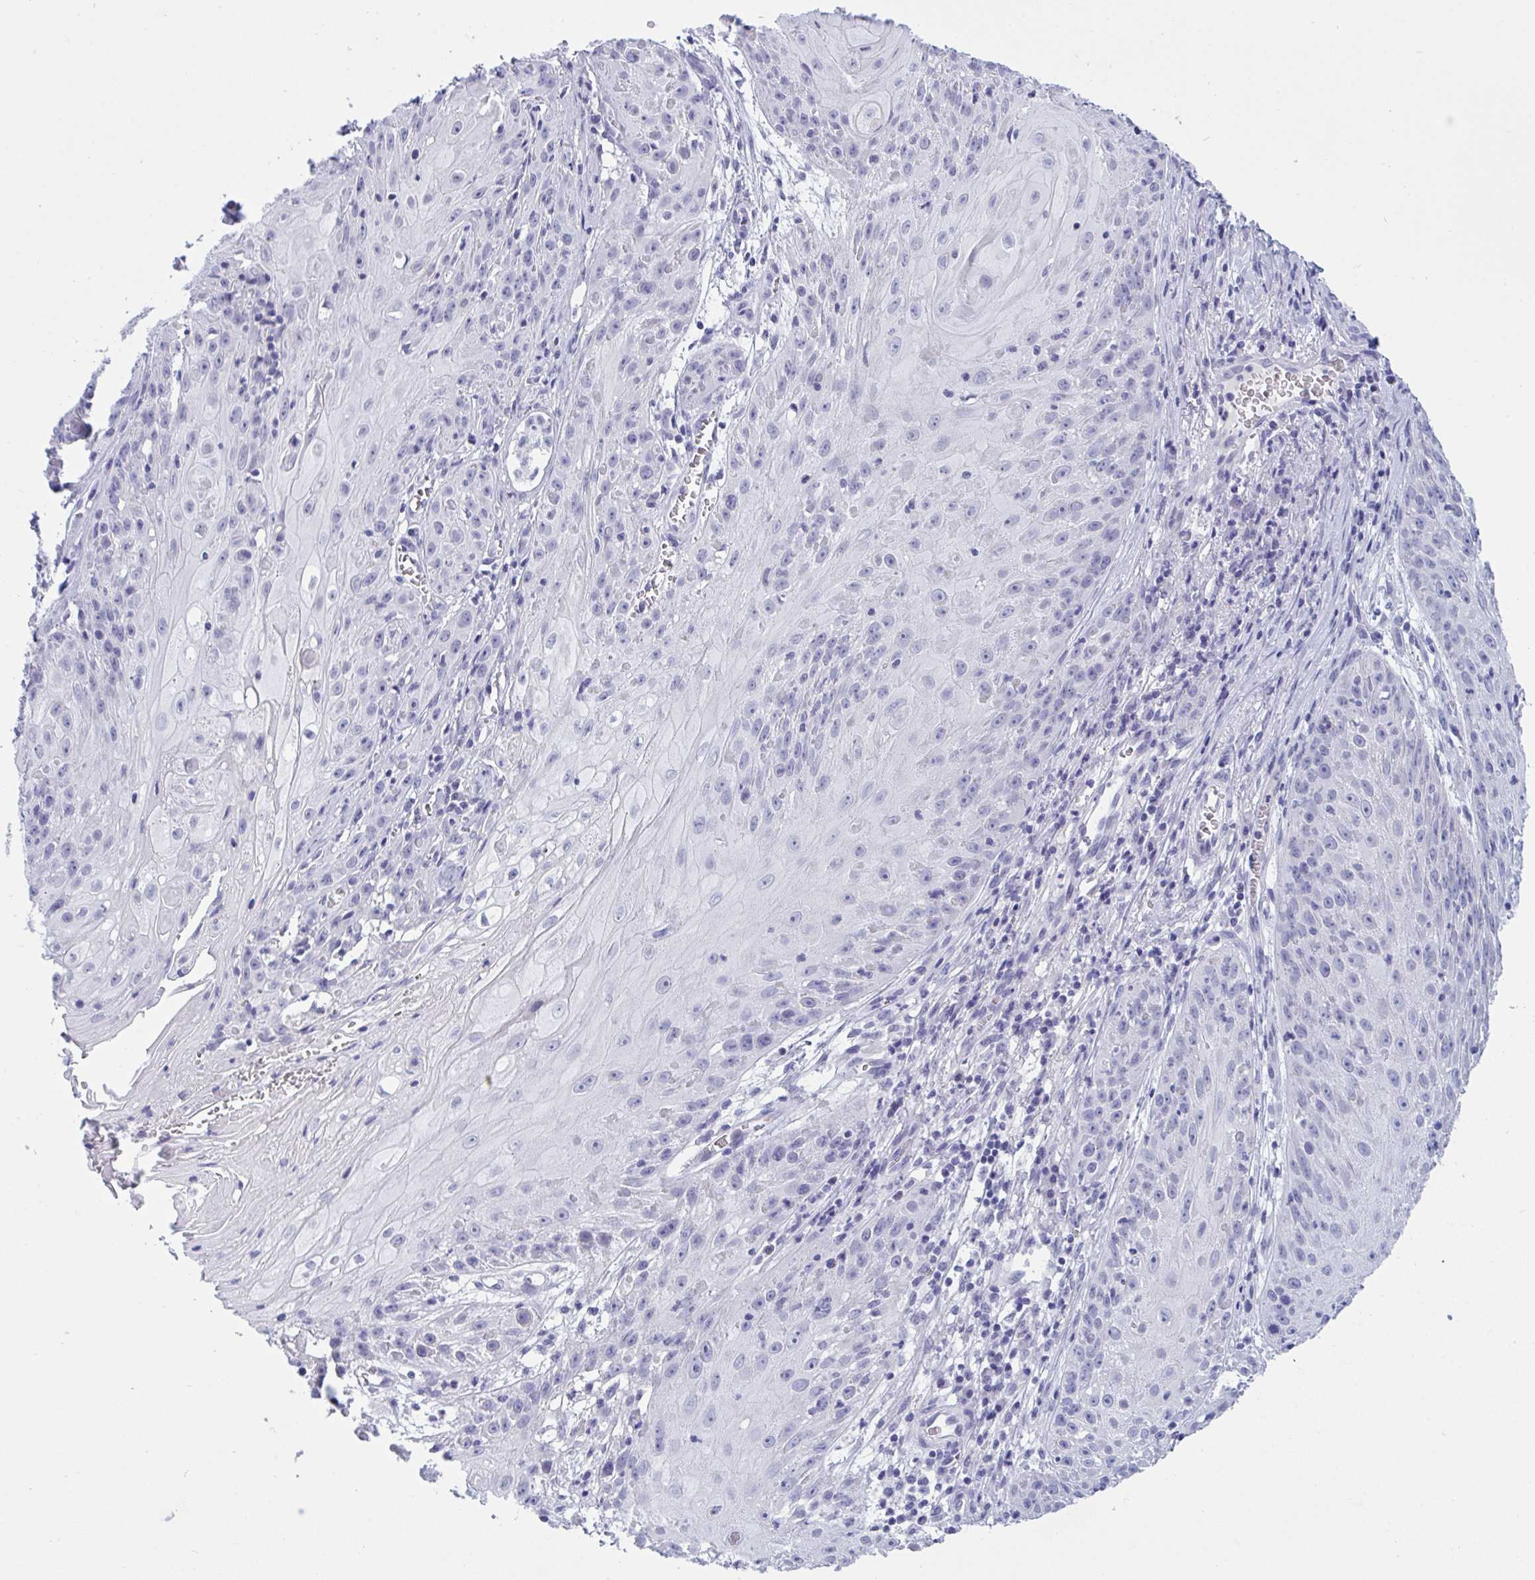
{"staining": {"intensity": "negative", "quantity": "none", "location": "none"}, "tissue": "skin cancer", "cell_type": "Tumor cells", "image_type": "cancer", "snomed": [{"axis": "morphology", "description": "Squamous cell carcinoma, NOS"}, {"axis": "topography", "description": "Skin"}, {"axis": "topography", "description": "Vulva"}], "caption": "Immunohistochemistry (IHC) photomicrograph of neoplastic tissue: squamous cell carcinoma (skin) stained with DAB exhibits no significant protein expression in tumor cells.", "gene": "PRDM9", "patient": {"sex": "female", "age": 76}}